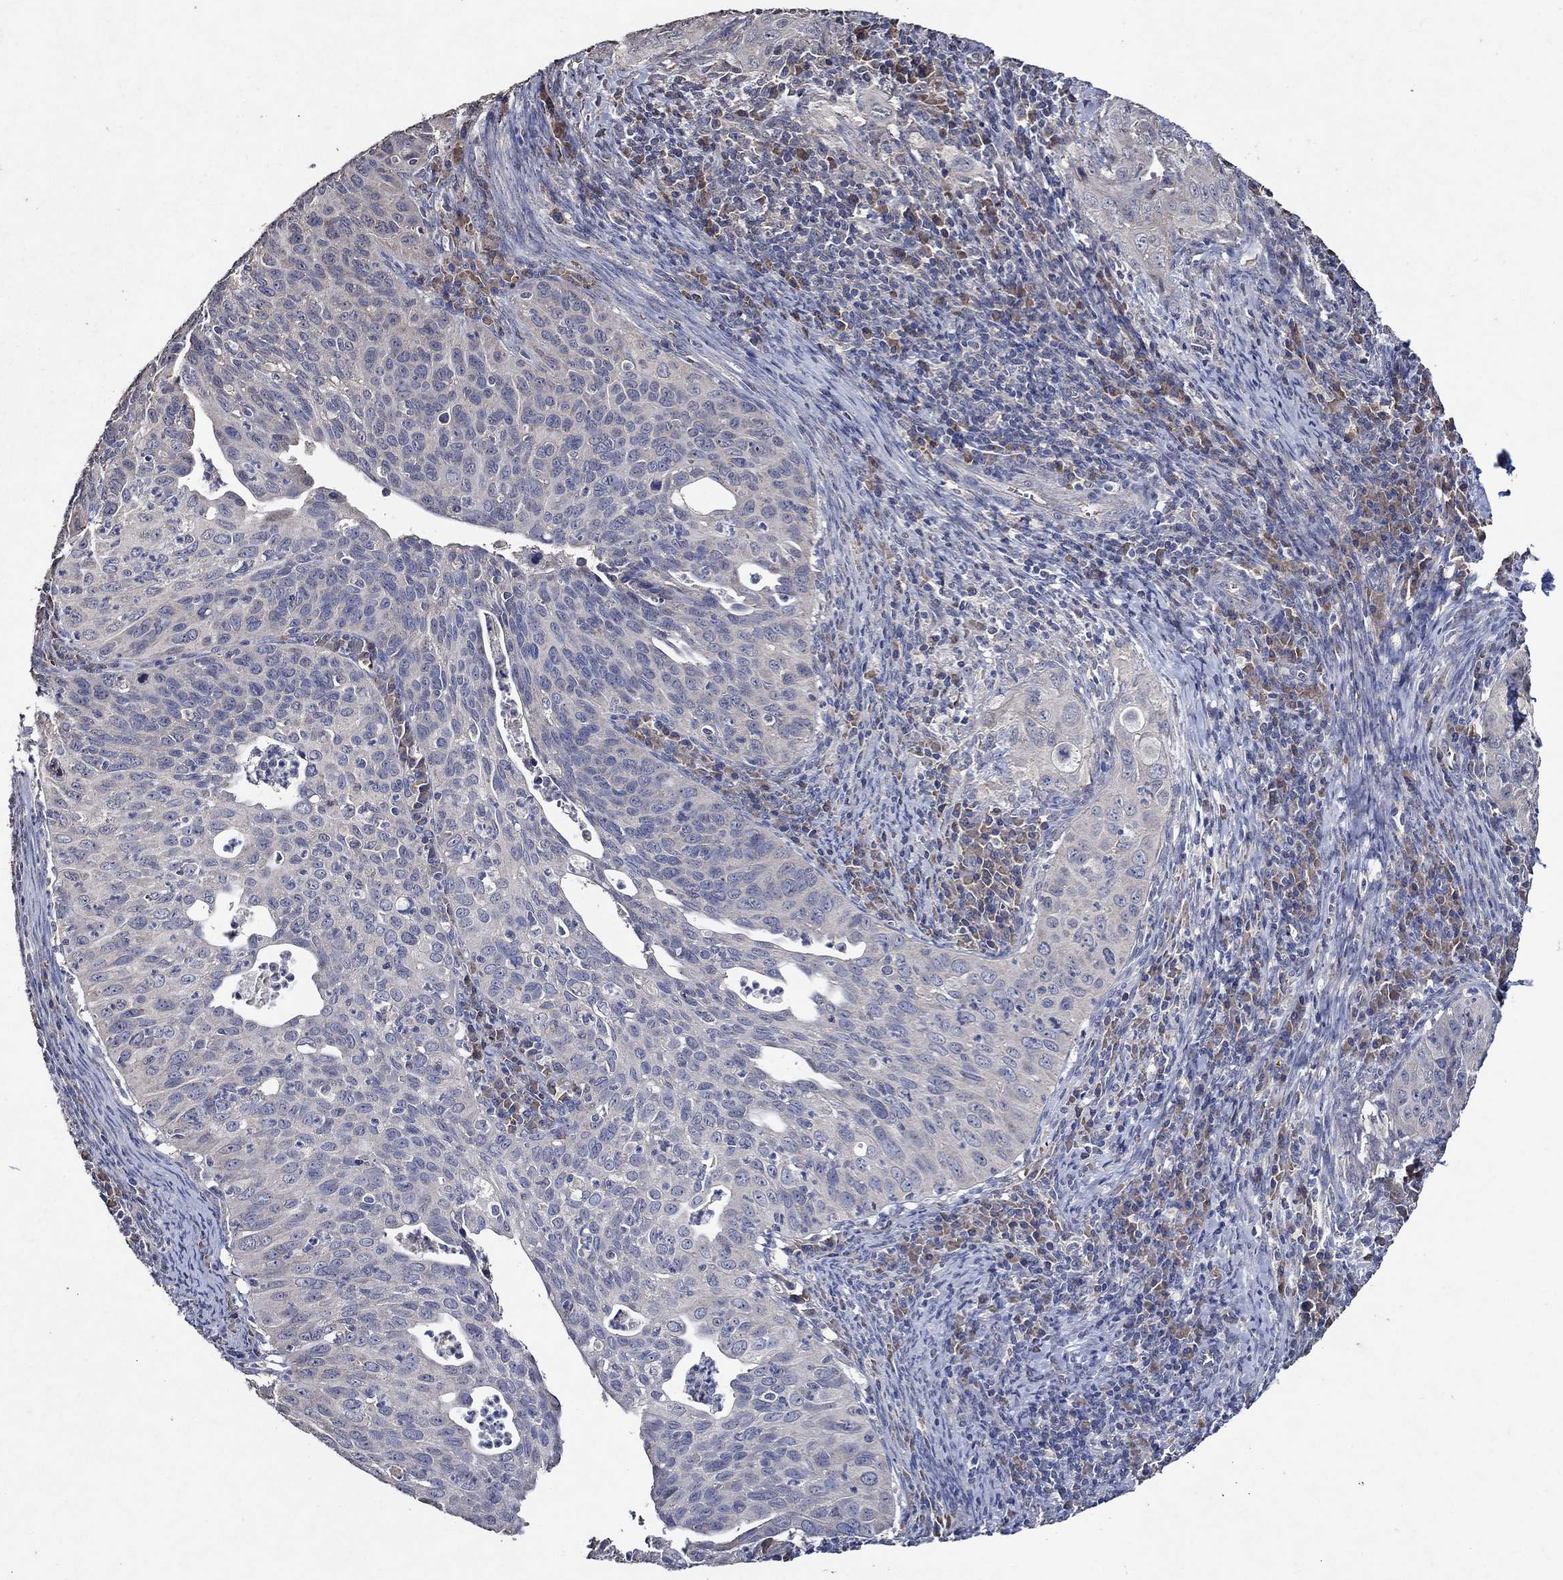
{"staining": {"intensity": "negative", "quantity": "none", "location": "none"}, "tissue": "cervical cancer", "cell_type": "Tumor cells", "image_type": "cancer", "snomed": [{"axis": "morphology", "description": "Squamous cell carcinoma, NOS"}, {"axis": "topography", "description": "Cervix"}], "caption": "This image is of cervical cancer (squamous cell carcinoma) stained with immunohistochemistry to label a protein in brown with the nuclei are counter-stained blue. There is no staining in tumor cells.", "gene": "HAP1", "patient": {"sex": "female", "age": 26}}